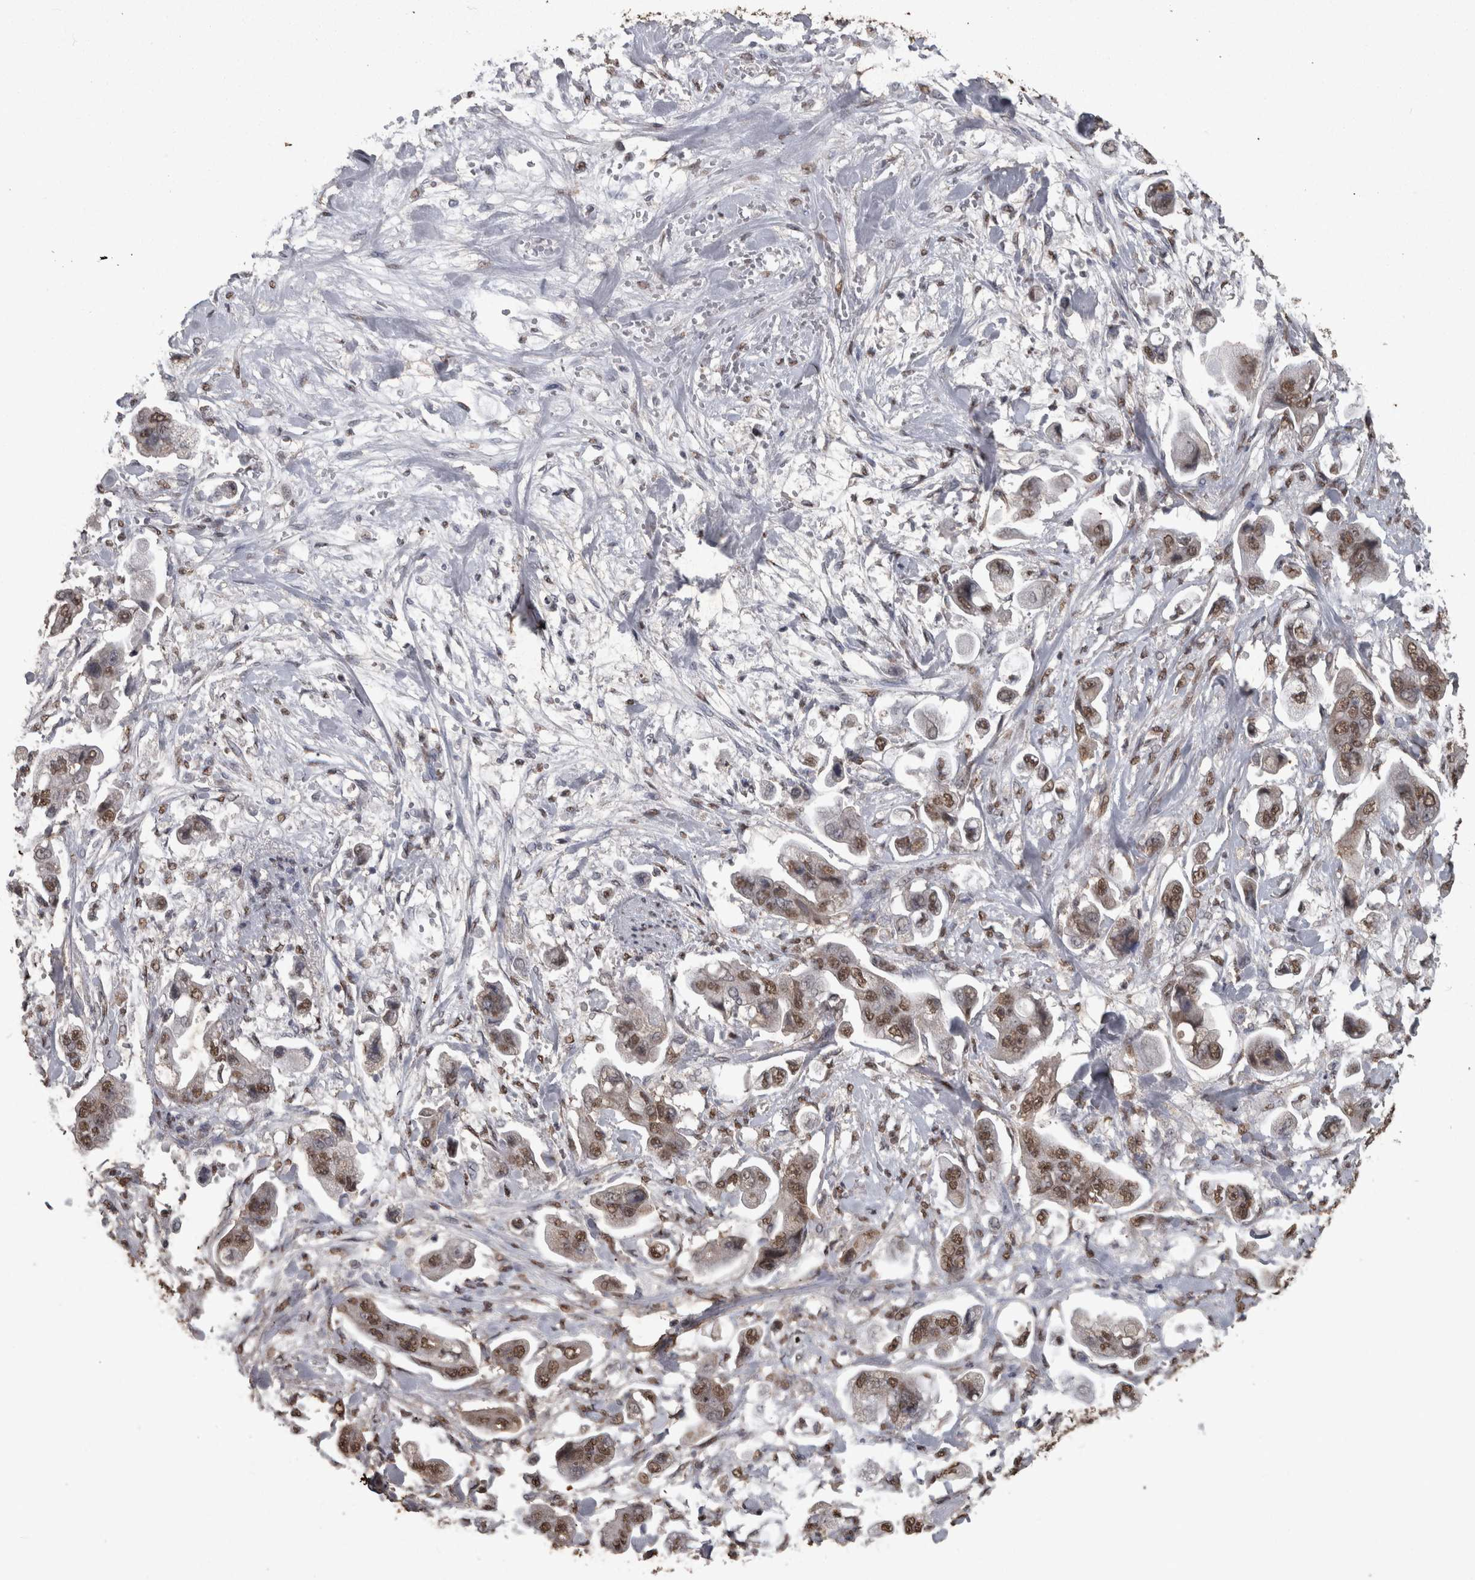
{"staining": {"intensity": "moderate", "quantity": ">75%", "location": "nuclear"}, "tissue": "stomach cancer", "cell_type": "Tumor cells", "image_type": "cancer", "snomed": [{"axis": "morphology", "description": "Adenocarcinoma, NOS"}, {"axis": "topography", "description": "Stomach"}], "caption": "Stomach cancer stained with a brown dye displays moderate nuclear positive staining in about >75% of tumor cells.", "gene": "SMAD7", "patient": {"sex": "male", "age": 62}}